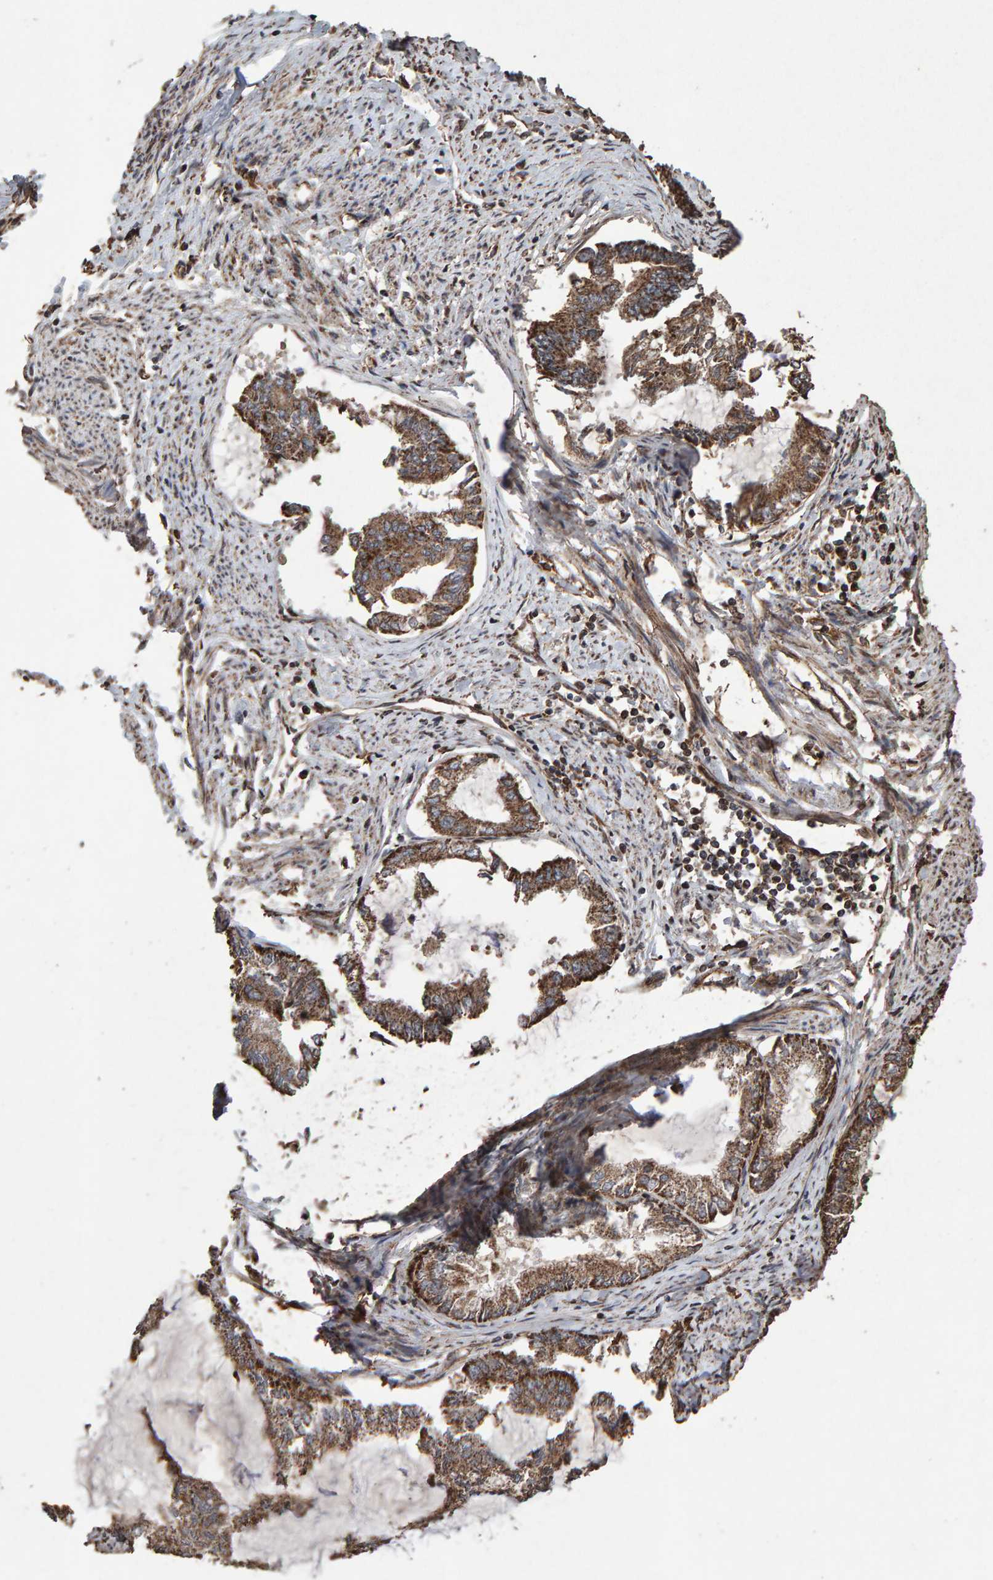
{"staining": {"intensity": "moderate", "quantity": ">75%", "location": "cytoplasmic/membranous"}, "tissue": "endometrial cancer", "cell_type": "Tumor cells", "image_type": "cancer", "snomed": [{"axis": "morphology", "description": "Adenocarcinoma, NOS"}, {"axis": "topography", "description": "Endometrium"}], "caption": "A brown stain labels moderate cytoplasmic/membranous positivity of a protein in endometrial adenocarcinoma tumor cells.", "gene": "OSBP2", "patient": {"sex": "female", "age": 86}}